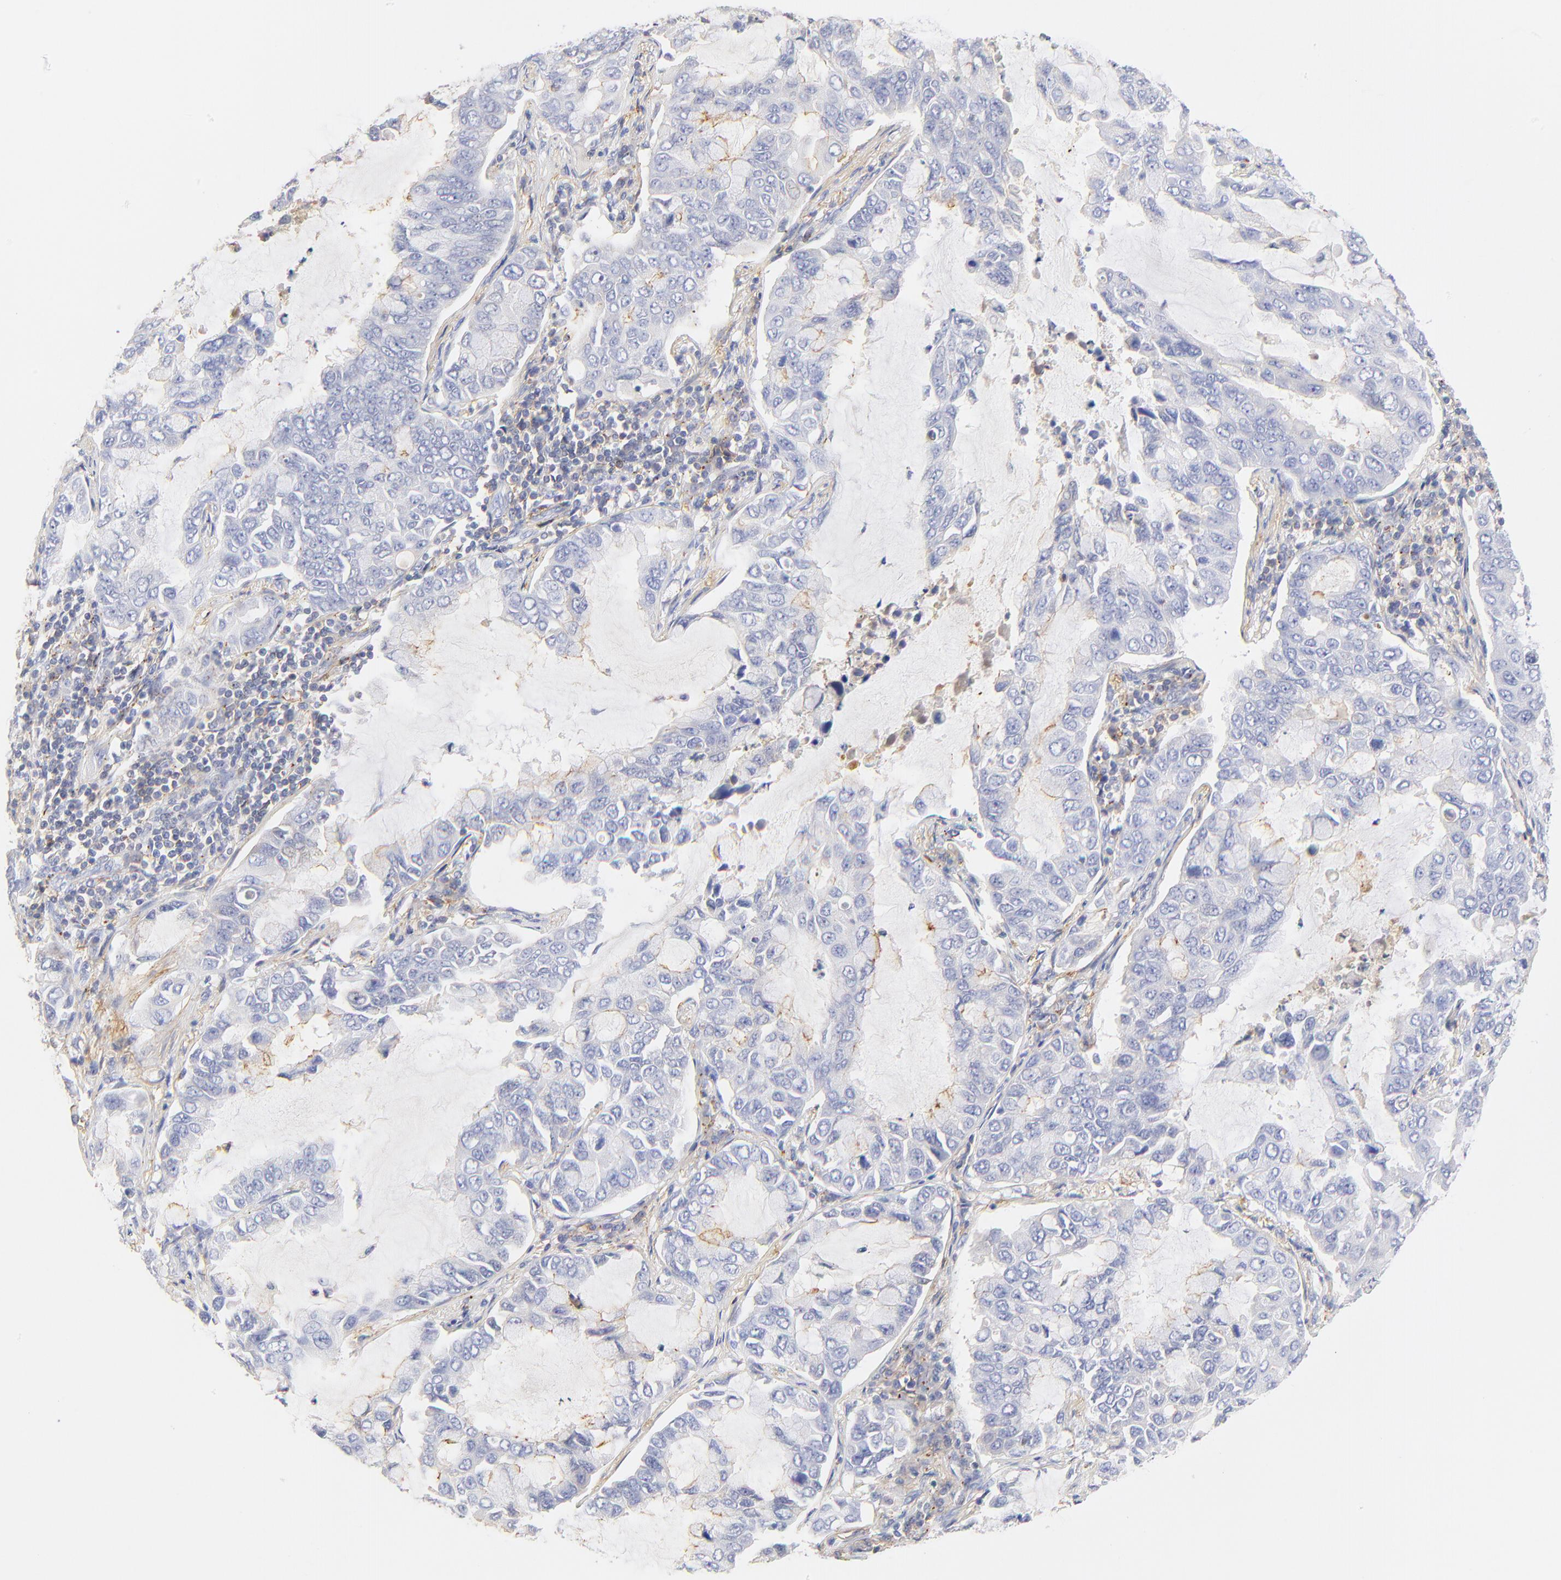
{"staining": {"intensity": "negative", "quantity": "none", "location": "none"}, "tissue": "lung cancer", "cell_type": "Tumor cells", "image_type": "cancer", "snomed": [{"axis": "morphology", "description": "Adenocarcinoma, NOS"}, {"axis": "topography", "description": "Lung"}], "caption": "A micrograph of lung cancer stained for a protein demonstrates no brown staining in tumor cells. The staining was performed using DAB to visualize the protein expression in brown, while the nuclei were stained in blue with hematoxylin (Magnification: 20x).", "gene": "MDGA2", "patient": {"sex": "male", "age": 64}}